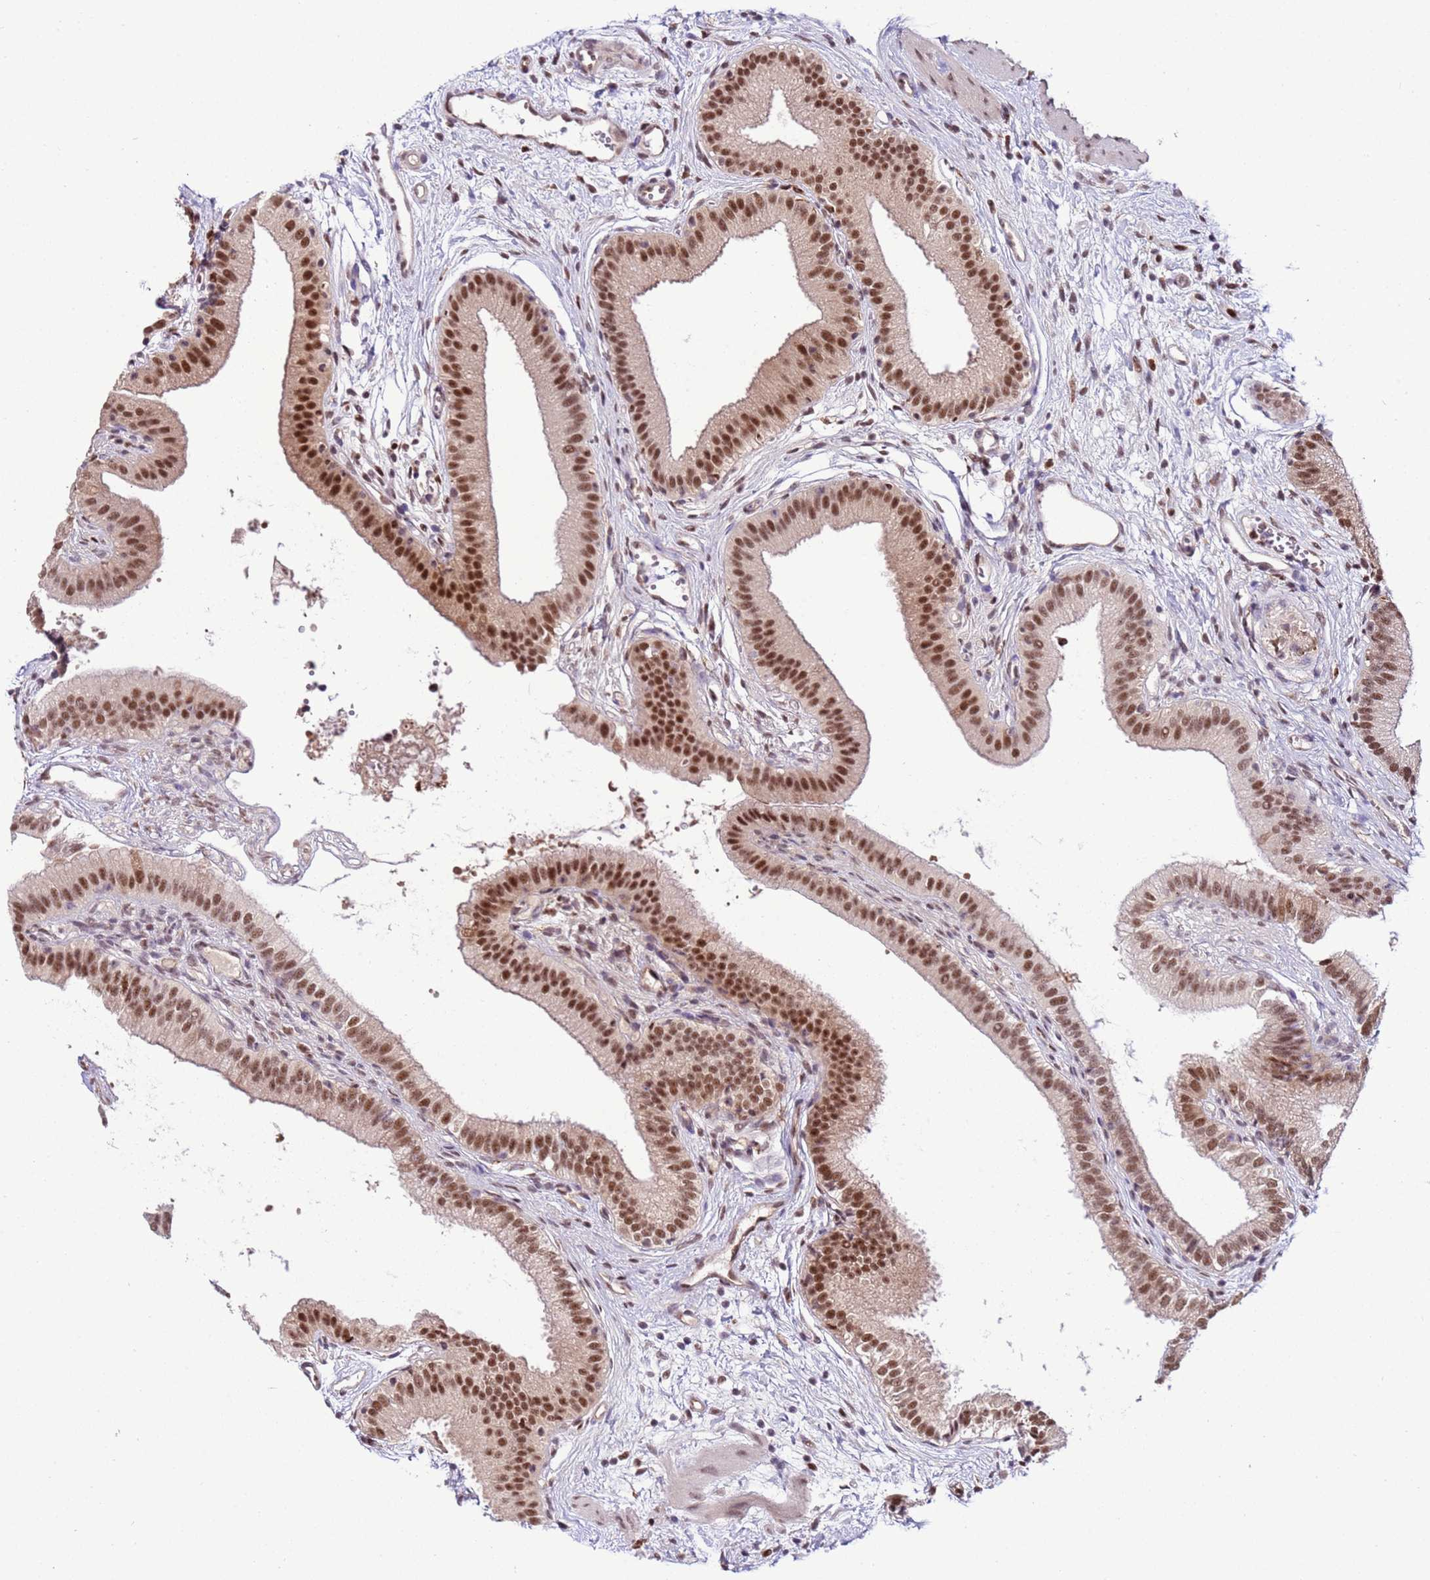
{"staining": {"intensity": "strong", "quantity": ">75%", "location": "nuclear"}, "tissue": "gallbladder", "cell_type": "Glandular cells", "image_type": "normal", "snomed": [{"axis": "morphology", "description": "Normal tissue, NOS"}, {"axis": "topography", "description": "Gallbladder"}], "caption": "An image of human gallbladder stained for a protein exhibits strong nuclear brown staining in glandular cells. Using DAB (3,3'-diaminobenzidine) (brown) and hematoxylin (blue) stains, captured at high magnification using brightfield microscopy.", "gene": "PRPF6", "patient": {"sex": "female", "age": 54}}